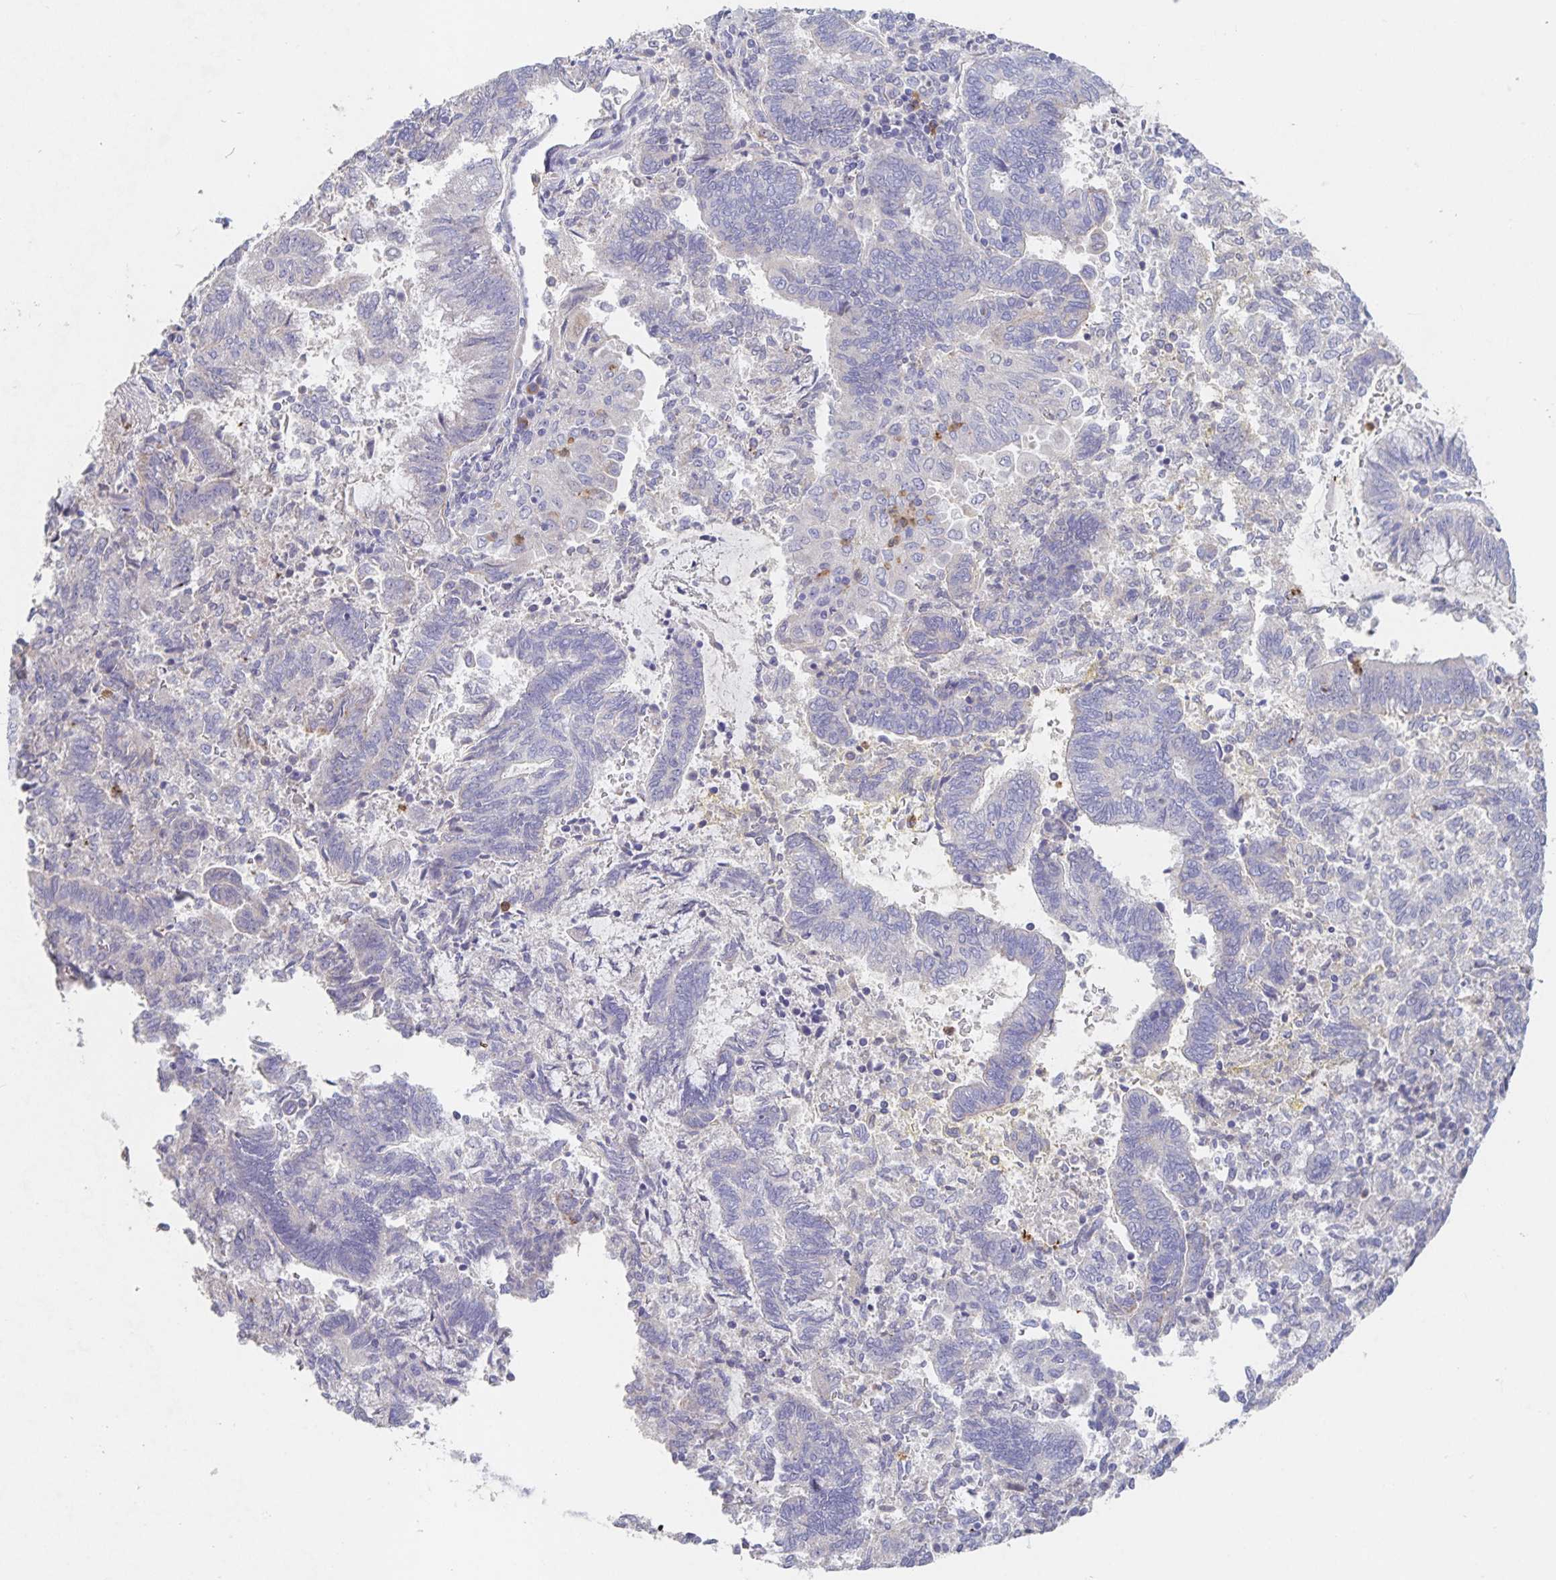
{"staining": {"intensity": "negative", "quantity": "none", "location": "none"}, "tissue": "endometrial cancer", "cell_type": "Tumor cells", "image_type": "cancer", "snomed": [{"axis": "morphology", "description": "Adenocarcinoma, NOS"}, {"axis": "topography", "description": "Endometrium"}], "caption": "IHC of endometrial adenocarcinoma displays no staining in tumor cells.", "gene": "CDC42BPG", "patient": {"sex": "female", "age": 65}}